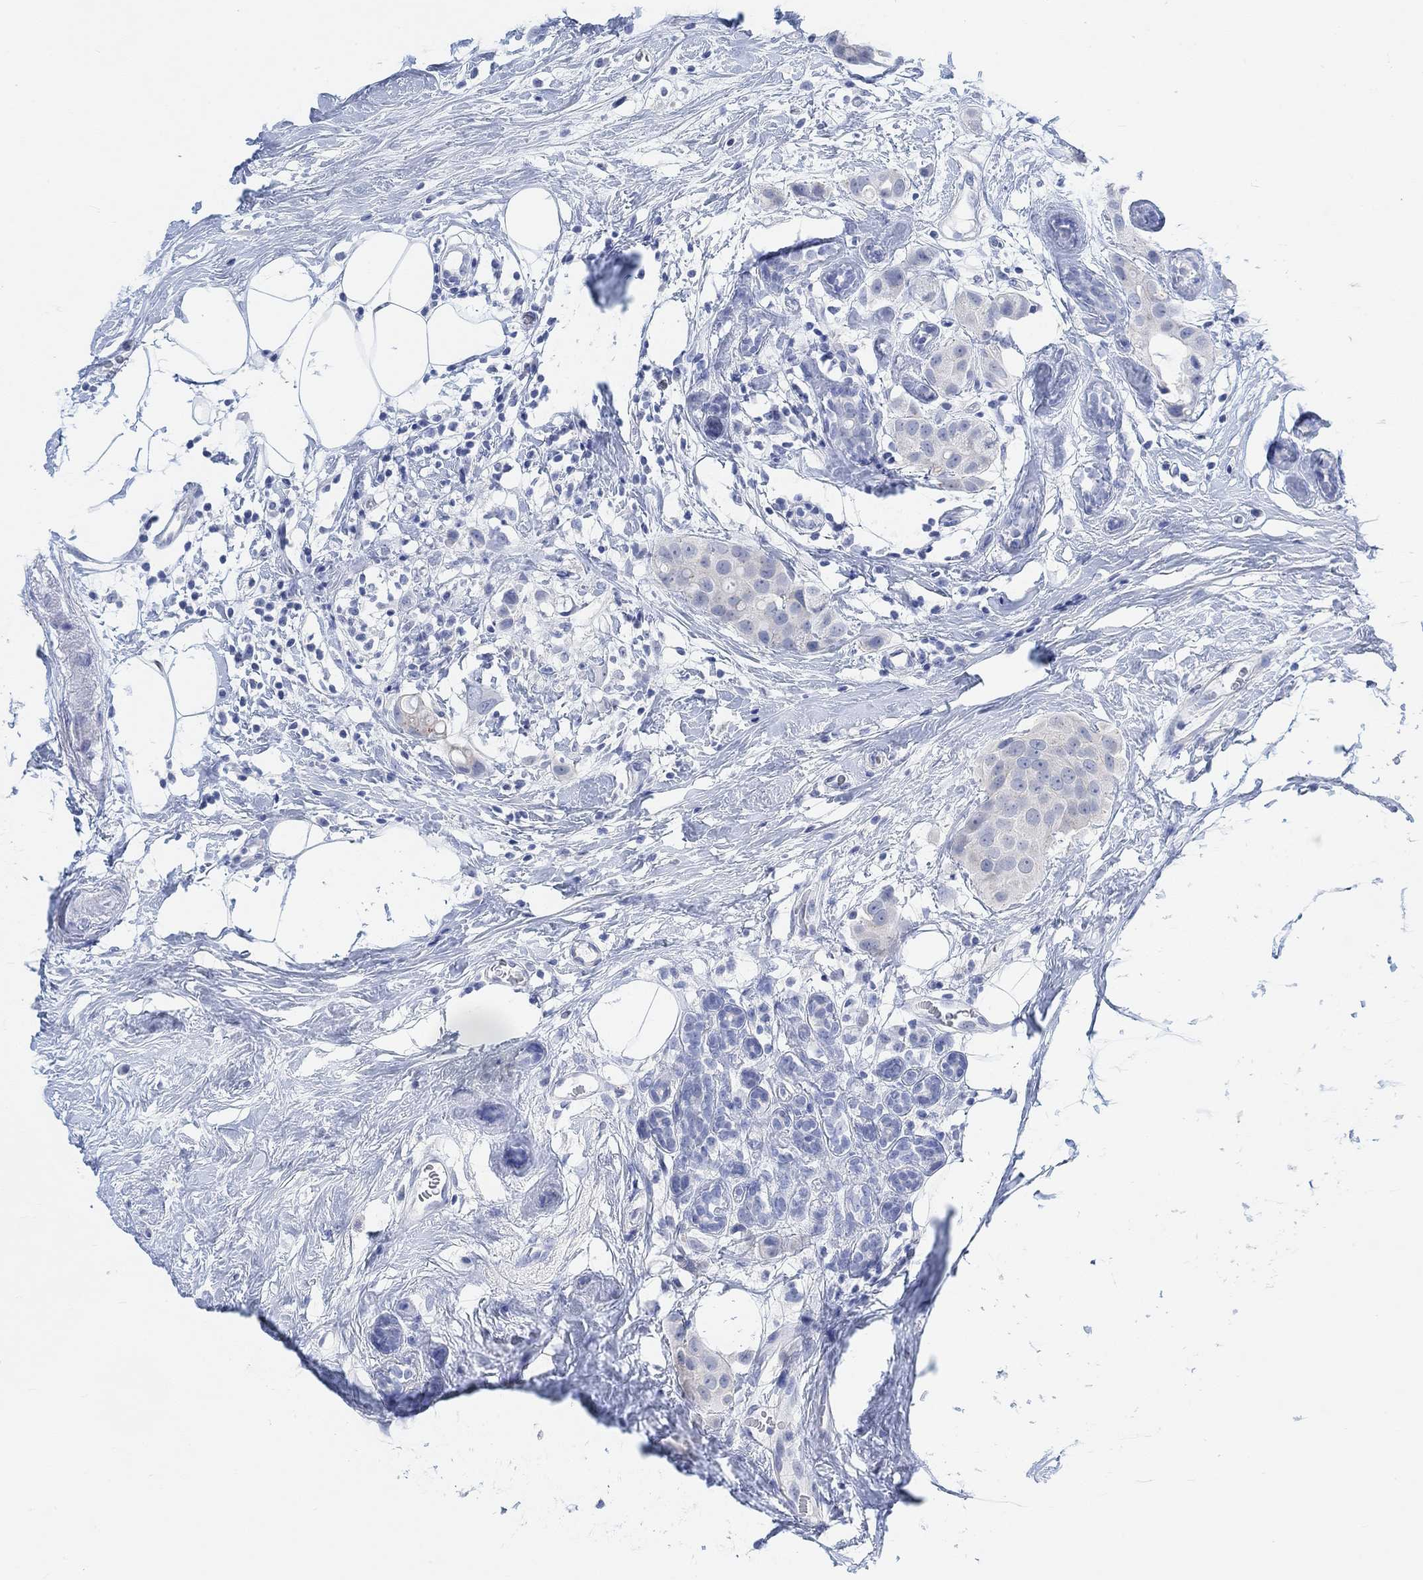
{"staining": {"intensity": "negative", "quantity": "none", "location": "none"}, "tissue": "breast cancer", "cell_type": "Tumor cells", "image_type": "cancer", "snomed": [{"axis": "morphology", "description": "Duct carcinoma"}, {"axis": "topography", "description": "Breast"}], "caption": "IHC micrograph of neoplastic tissue: breast cancer stained with DAB exhibits no significant protein expression in tumor cells.", "gene": "ENO4", "patient": {"sex": "female", "age": 45}}